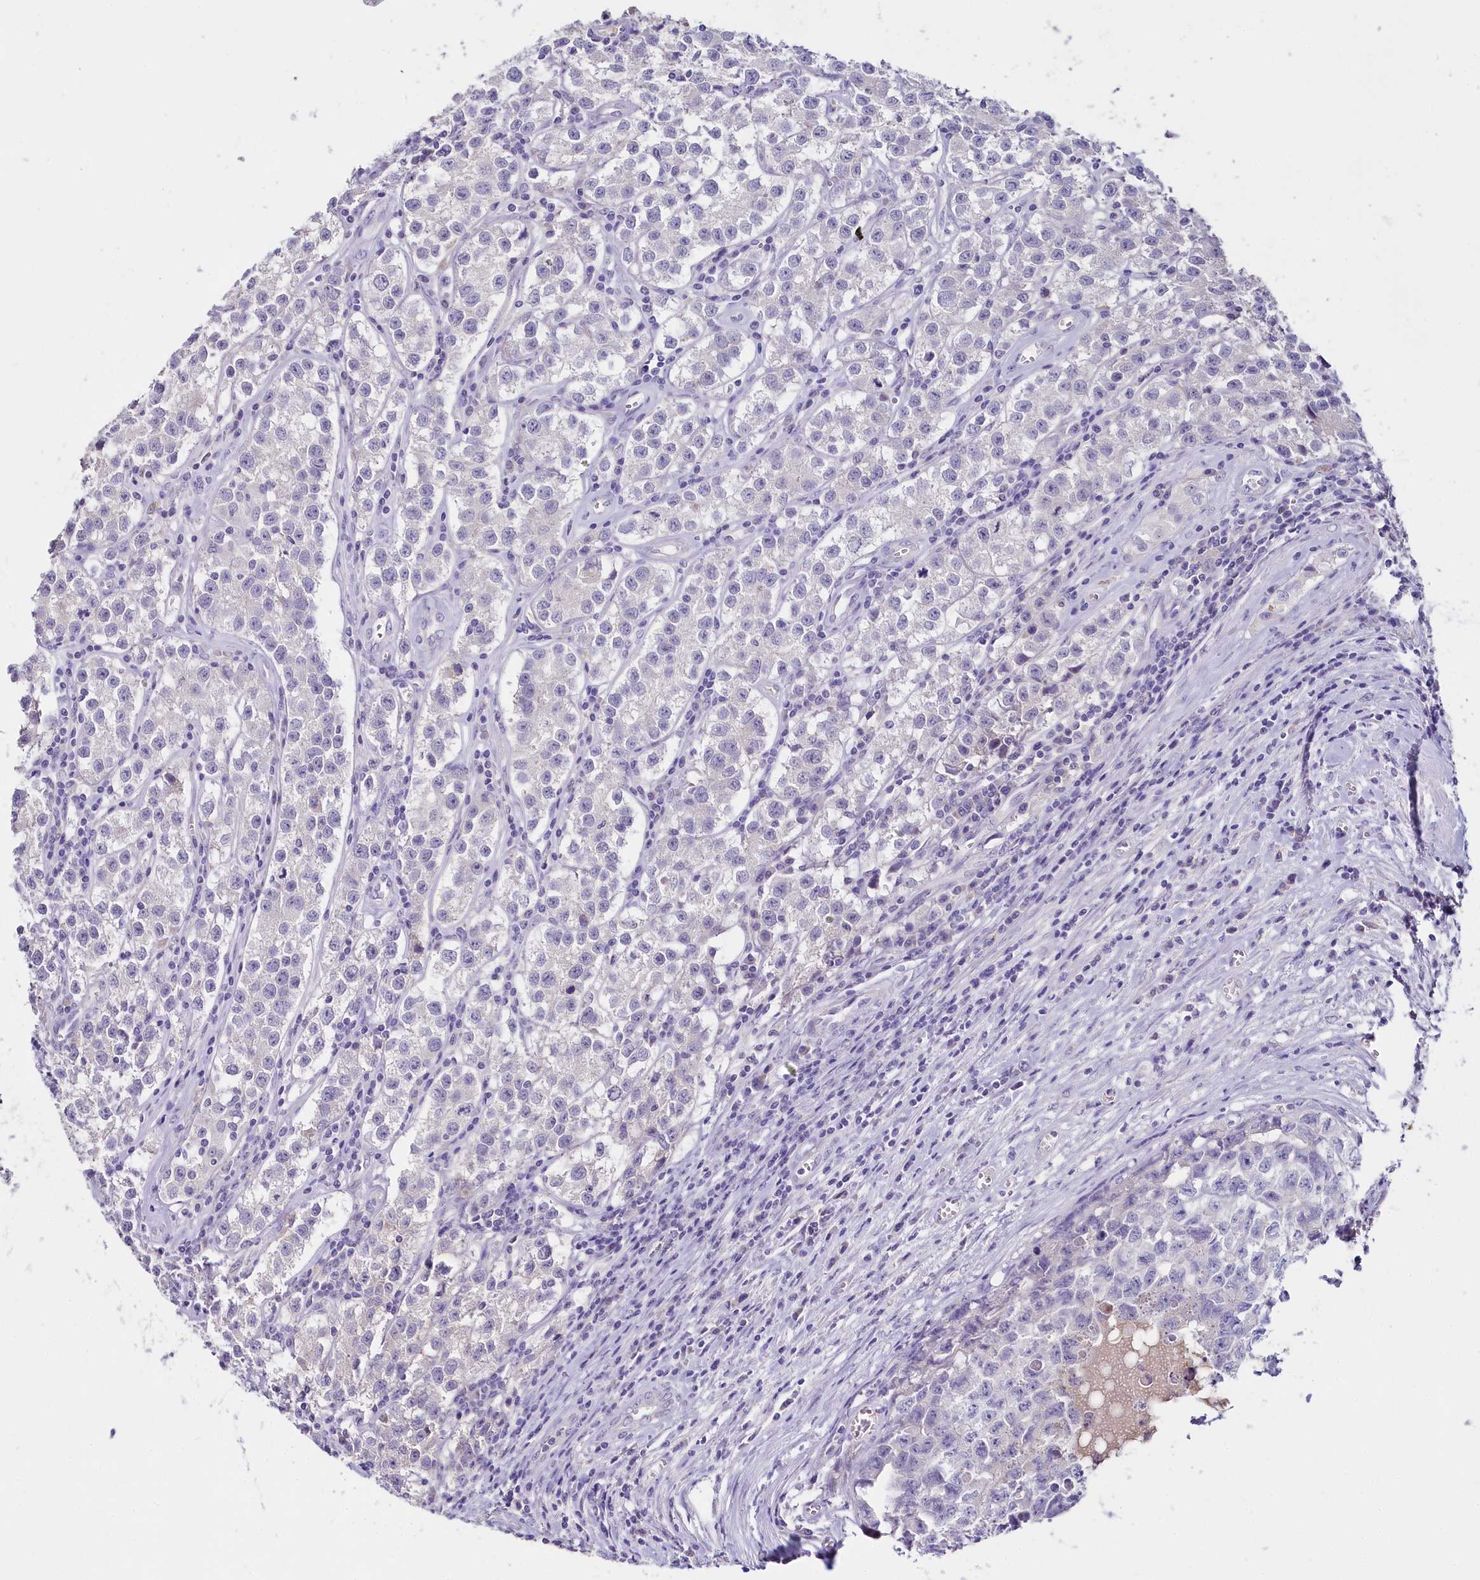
{"staining": {"intensity": "negative", "quantity": "none", "location": "none"}, "tissue": "testis cancer", "cell_type": "Tumor cells", "image_type": "cancer", "snomed": [{"axis": "morphology", "description": "Seminoma, NOS"}, {"axis": "morphology", "description": "Carcinoma, Embryonal, NOS"}, {"axis": "topography", "description": "Testis"}], "caption": "The histopathology image reveals no significant positivity in tumor cells of seminoma (testis). Nuclei are stained in blue.", "gene": "HPD", "patient": {"sex": "male", "age": 43}}